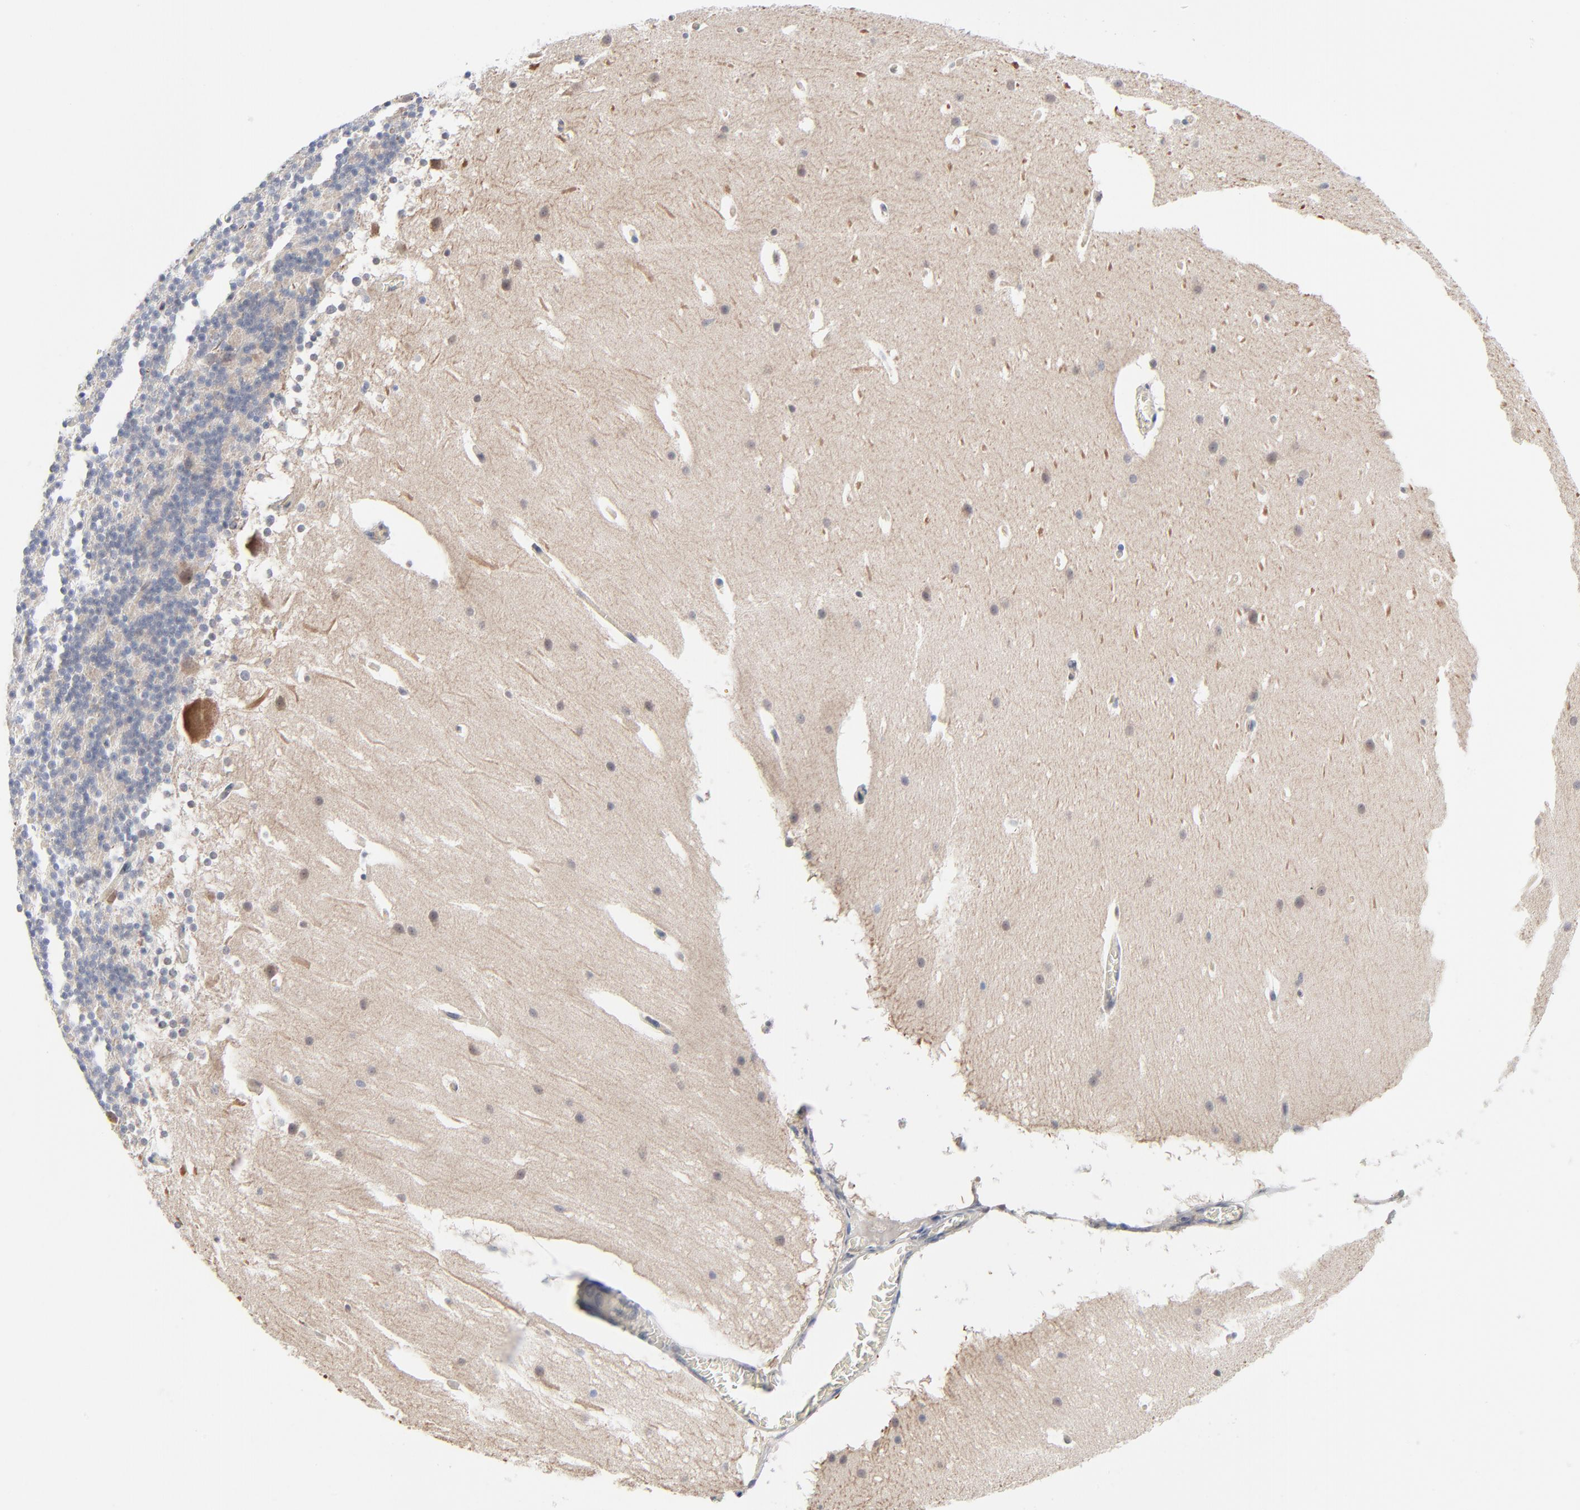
{"staining": {"intensity": "negative", "quantity": "none", "location": "none"}, "tissue": "cerebellum", "cell_type": "Cells in granular layer", "image_type": "normal", "snomed": [{"axis": "morphology", "description": "Normal tissue, NOS"}, {"axis": "topography", "description": "Cerebellum"}], "caption": "Cells in granular layer show no significant protein expression in unremarkable cerebellum. (Stains: DAB IHC with hematoxylin counter stain, Microscopy: brightfield microscopy at high magnification).", "gene": "RPS6KB1", "patient": {"sex": "female", "age": 19}}